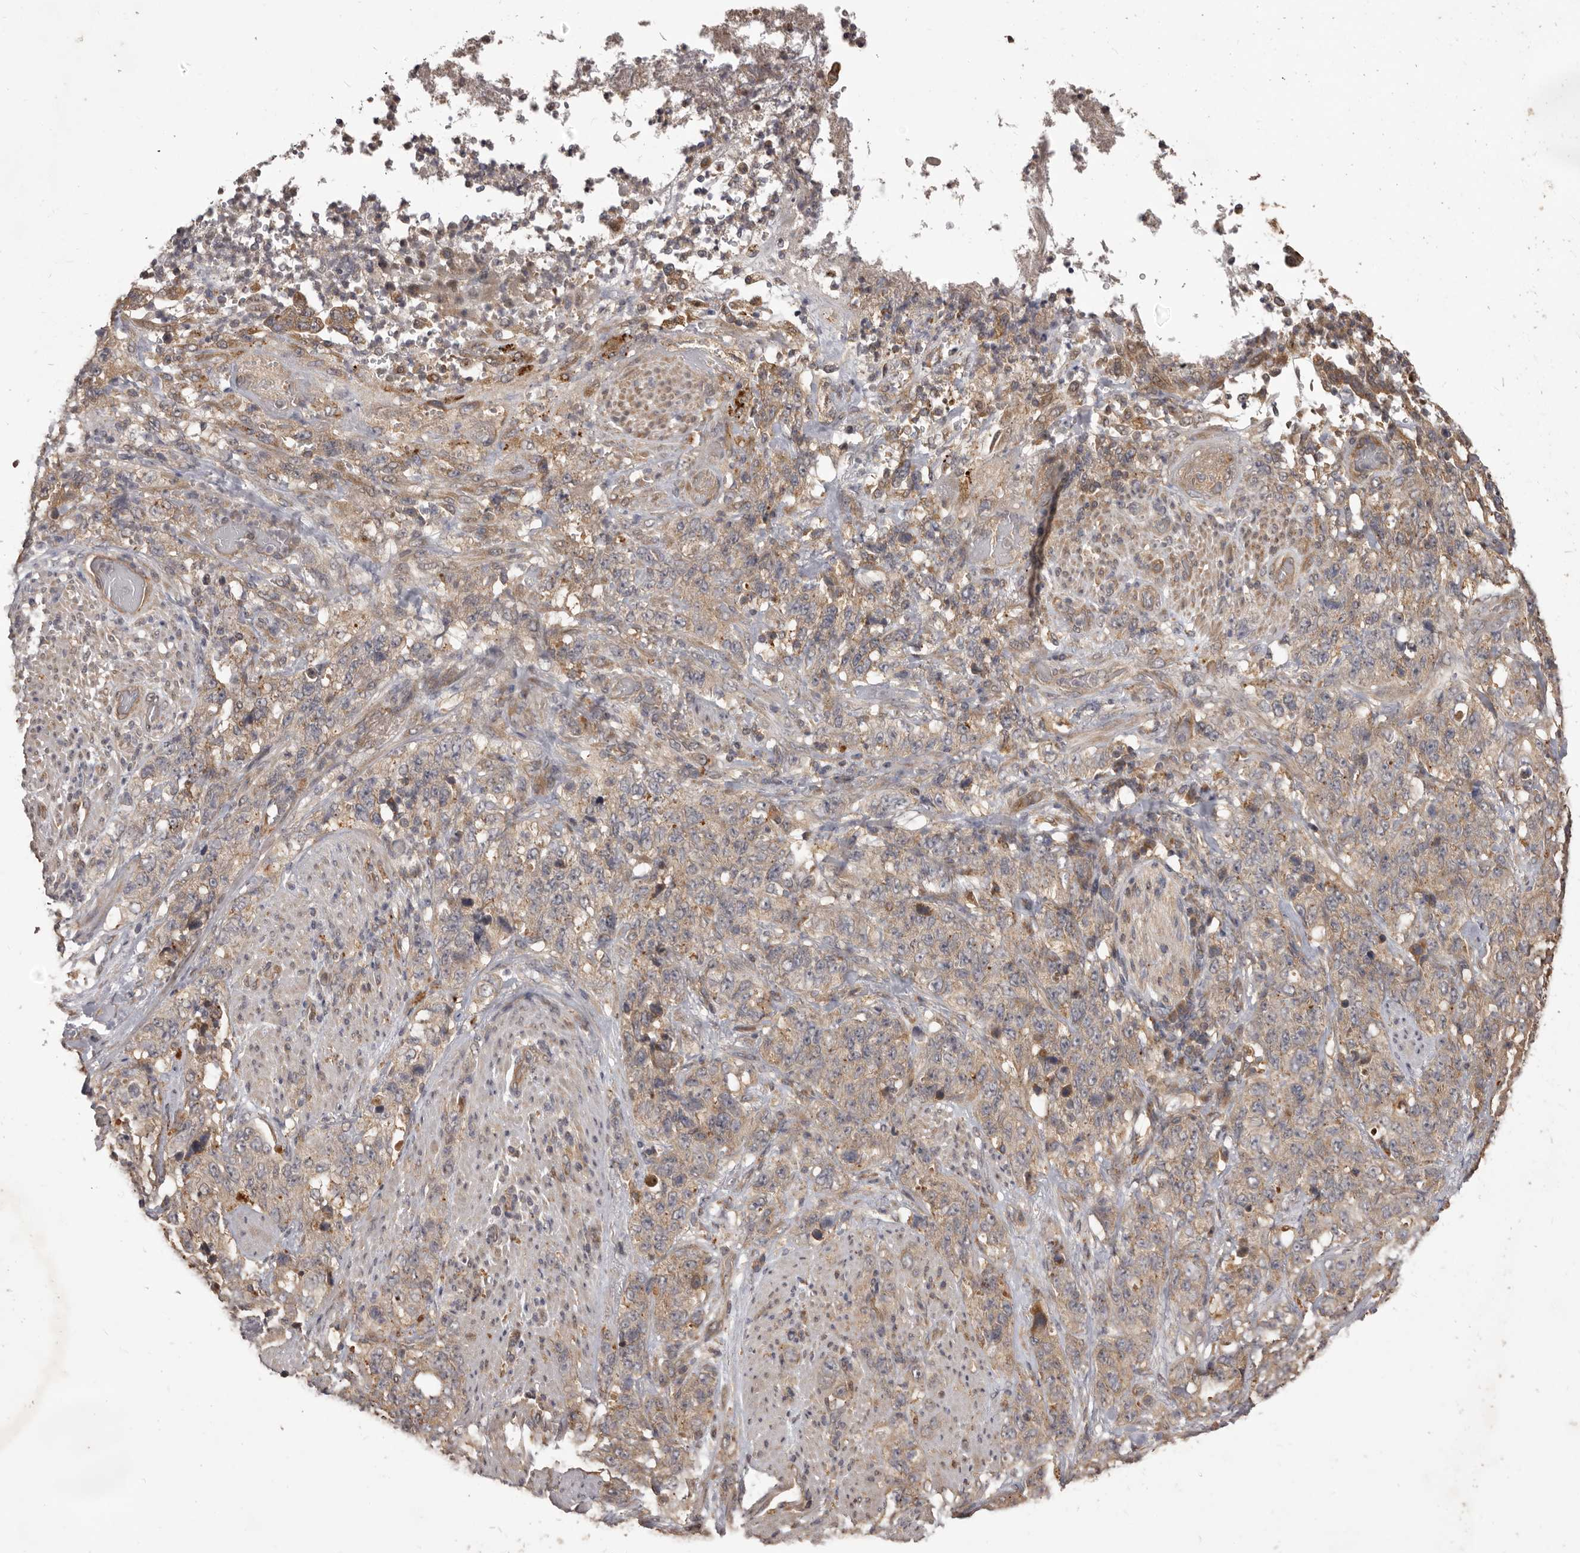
{"staining": {"intensity": "weak", "quantity": ">75%", "location": "cytoplasmic/membranous"}, "tissue": "stomach cancer", "cell_type": "Tumor cells", "image_type": "cancer", "snomed": [{"axis": "morphology", "description": "Adenocarcinoma, NOS"}, {"axis": "topography", "description": "Stomach"}], "caption": "High-magnification brightfield microscopy of stomach cancer stained with DAB (brown) and counterstained with hematoxylin (blue). tumor cells exhibit weak cytoplasmic/membranous staining is appreciated in about>75% of cells. (DAB IHC, brown staining for protein, blue staining for nuclei).", "gene": "MTO1", "patient": {"sex": "male", "age": 48}}